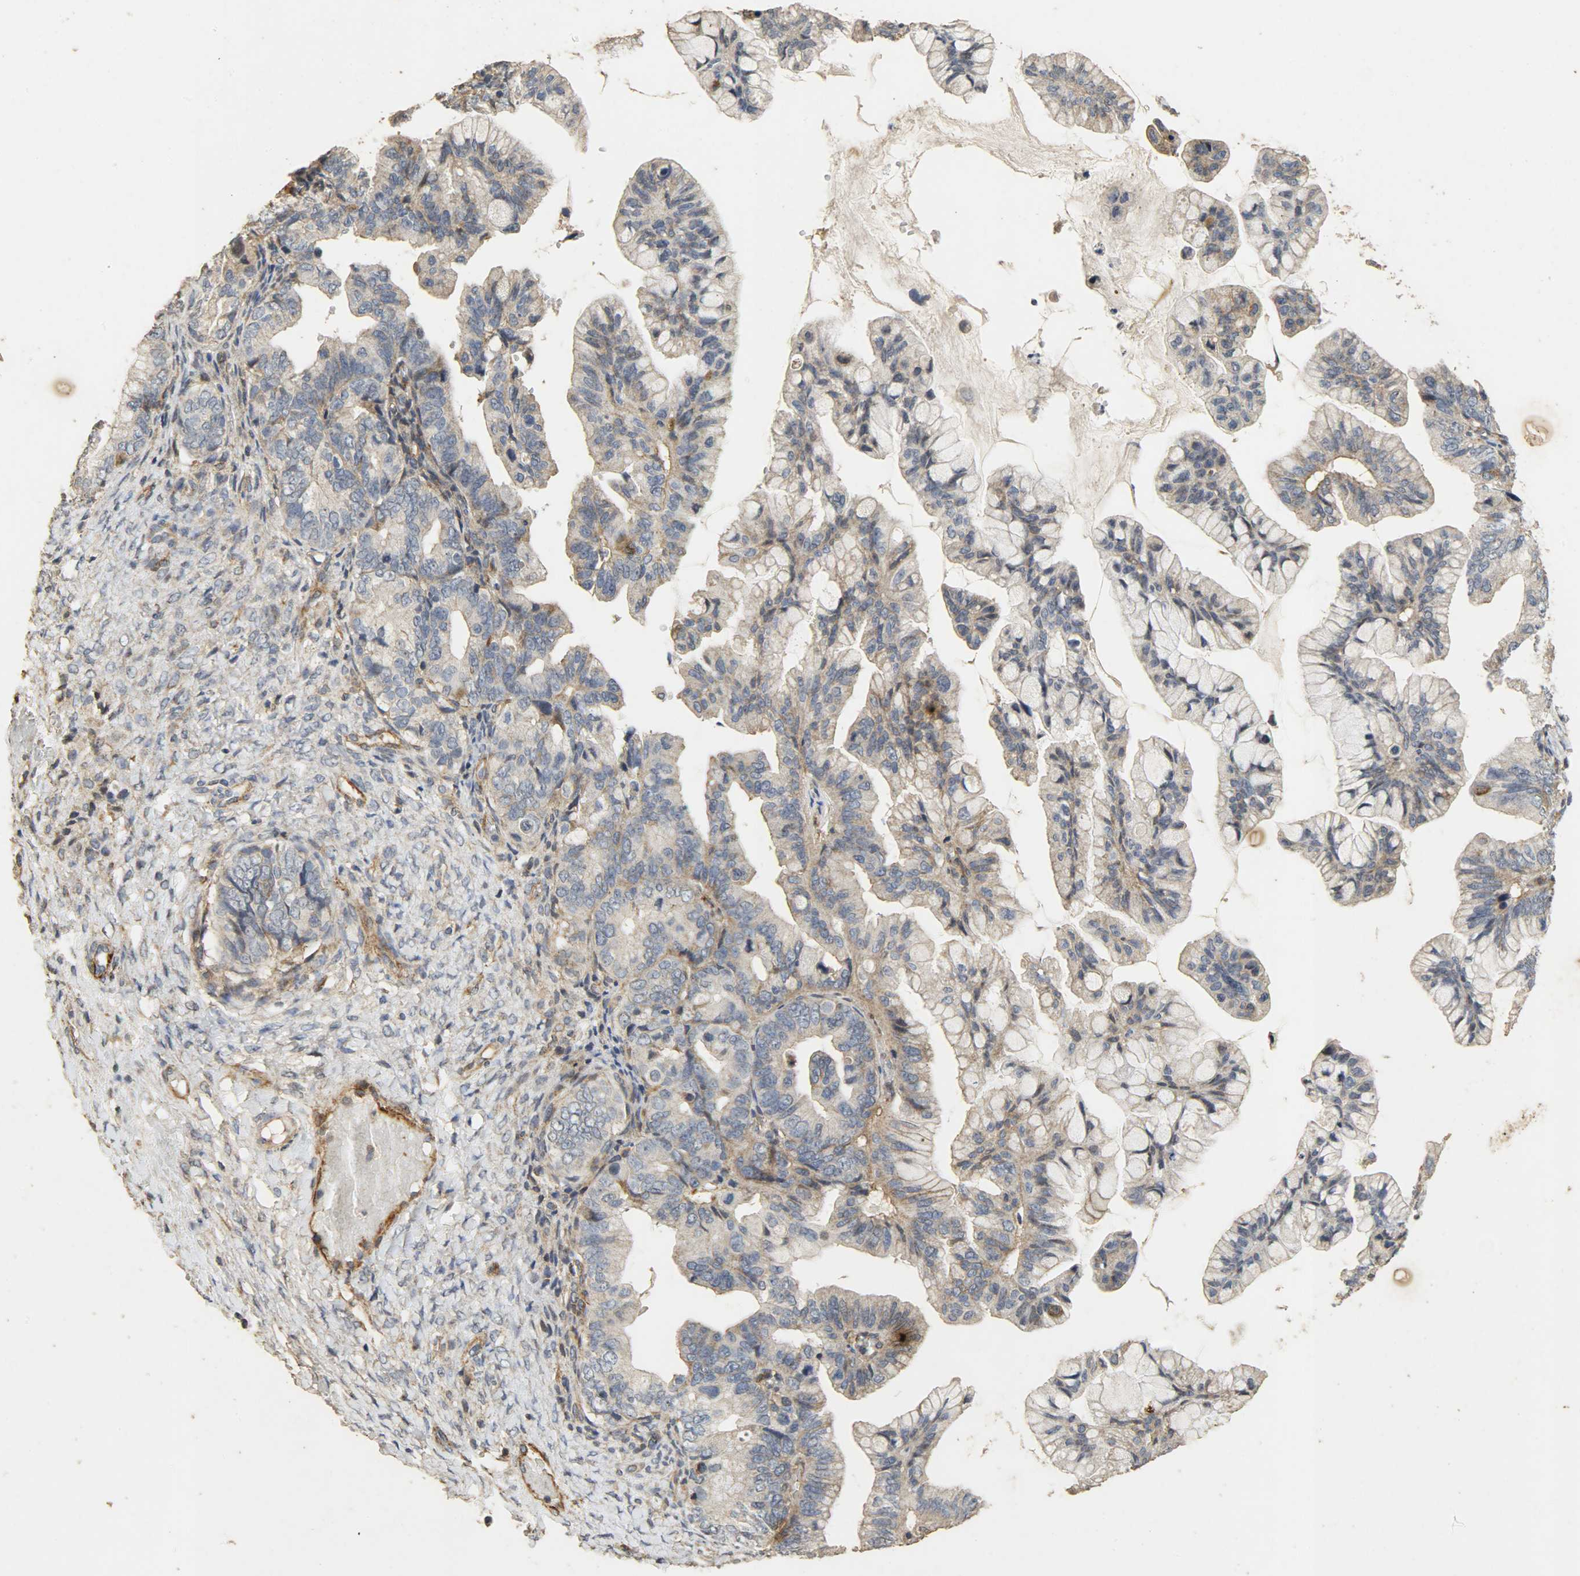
{"staining": {"intensity": "weak", "quantity": "25%-75%", "location": "cytoplasmic/membranous"}, "tissue": "ovarian cancer", "cell_type": "Tumor cells", "image_type": "cancer", "snomed": [{"axis": "morphology", "description": "Cystadenocarcinoma, mucinous, NOS"}, {"axis": "topography", "description": "Ovary"}], "caption": "Ovarian mucinous cystadenocarcinoma tissue demonstrates weak cytoplasmic/membranous positivity in about 25%-75% of tumor cells, visualized by immunohistochemistry.", "gene": "TPM4", "patient": {"sex": "female", "age": 36}}